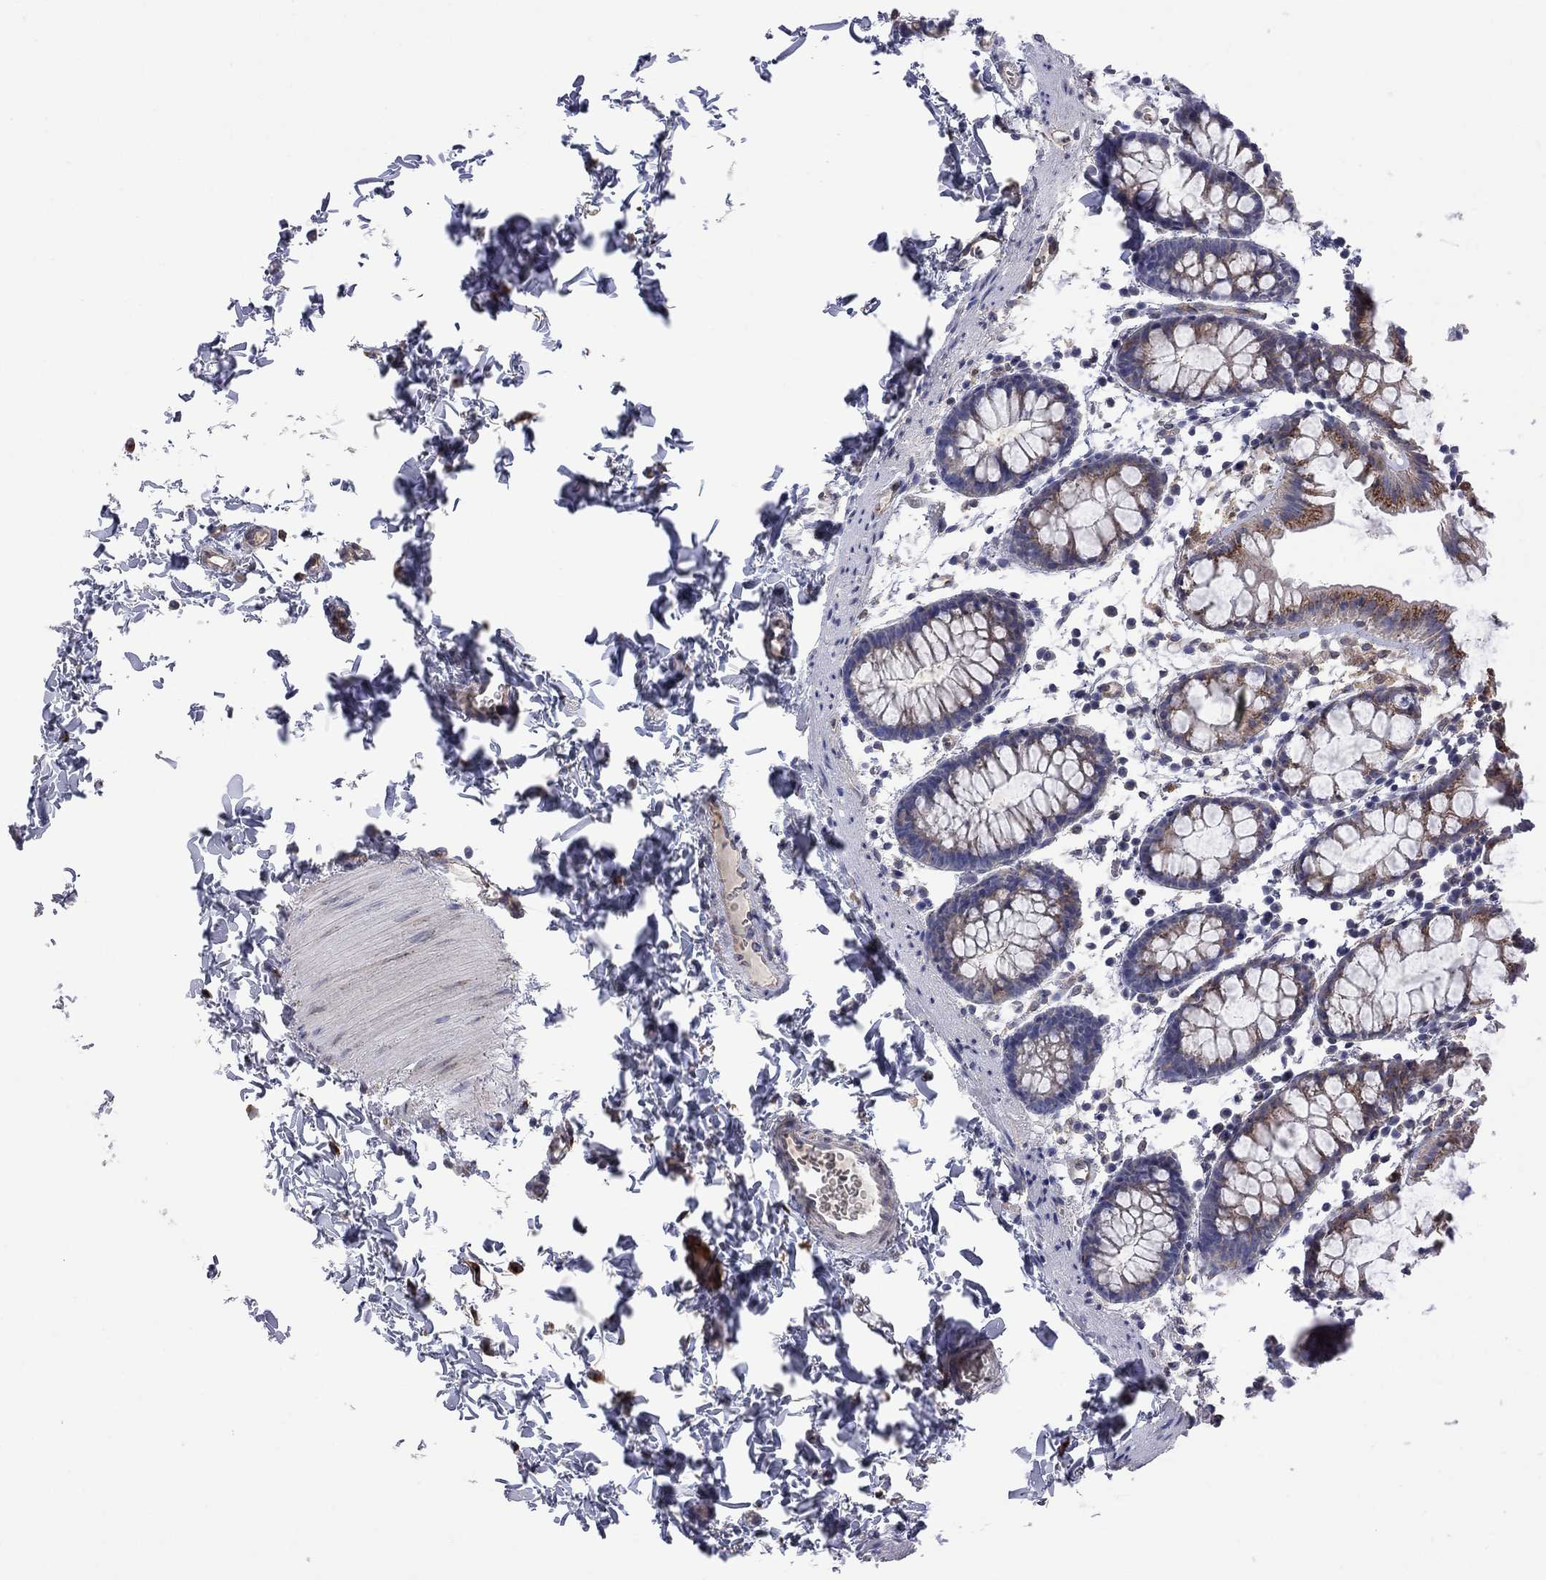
{"staining": {"intensity": "moderate", "quantity": "25%-75%", "location": "cytoplasmic/membranous"}, "tissue": "rectum", "cell_type": "Glandular cells", "image_type": "normal", "snomed": [{"axis": "morphology", "description": "Normal tissue, NOS"}, {"axis": "topography", "description": "Rectum"}], "caption": "An image of rectum stained for a protein displays moderate cytoplasmic/membranous brown staining in glandular cells.", "gene": "MTHFR", "patient": {"sex": "male", "age": 57}}